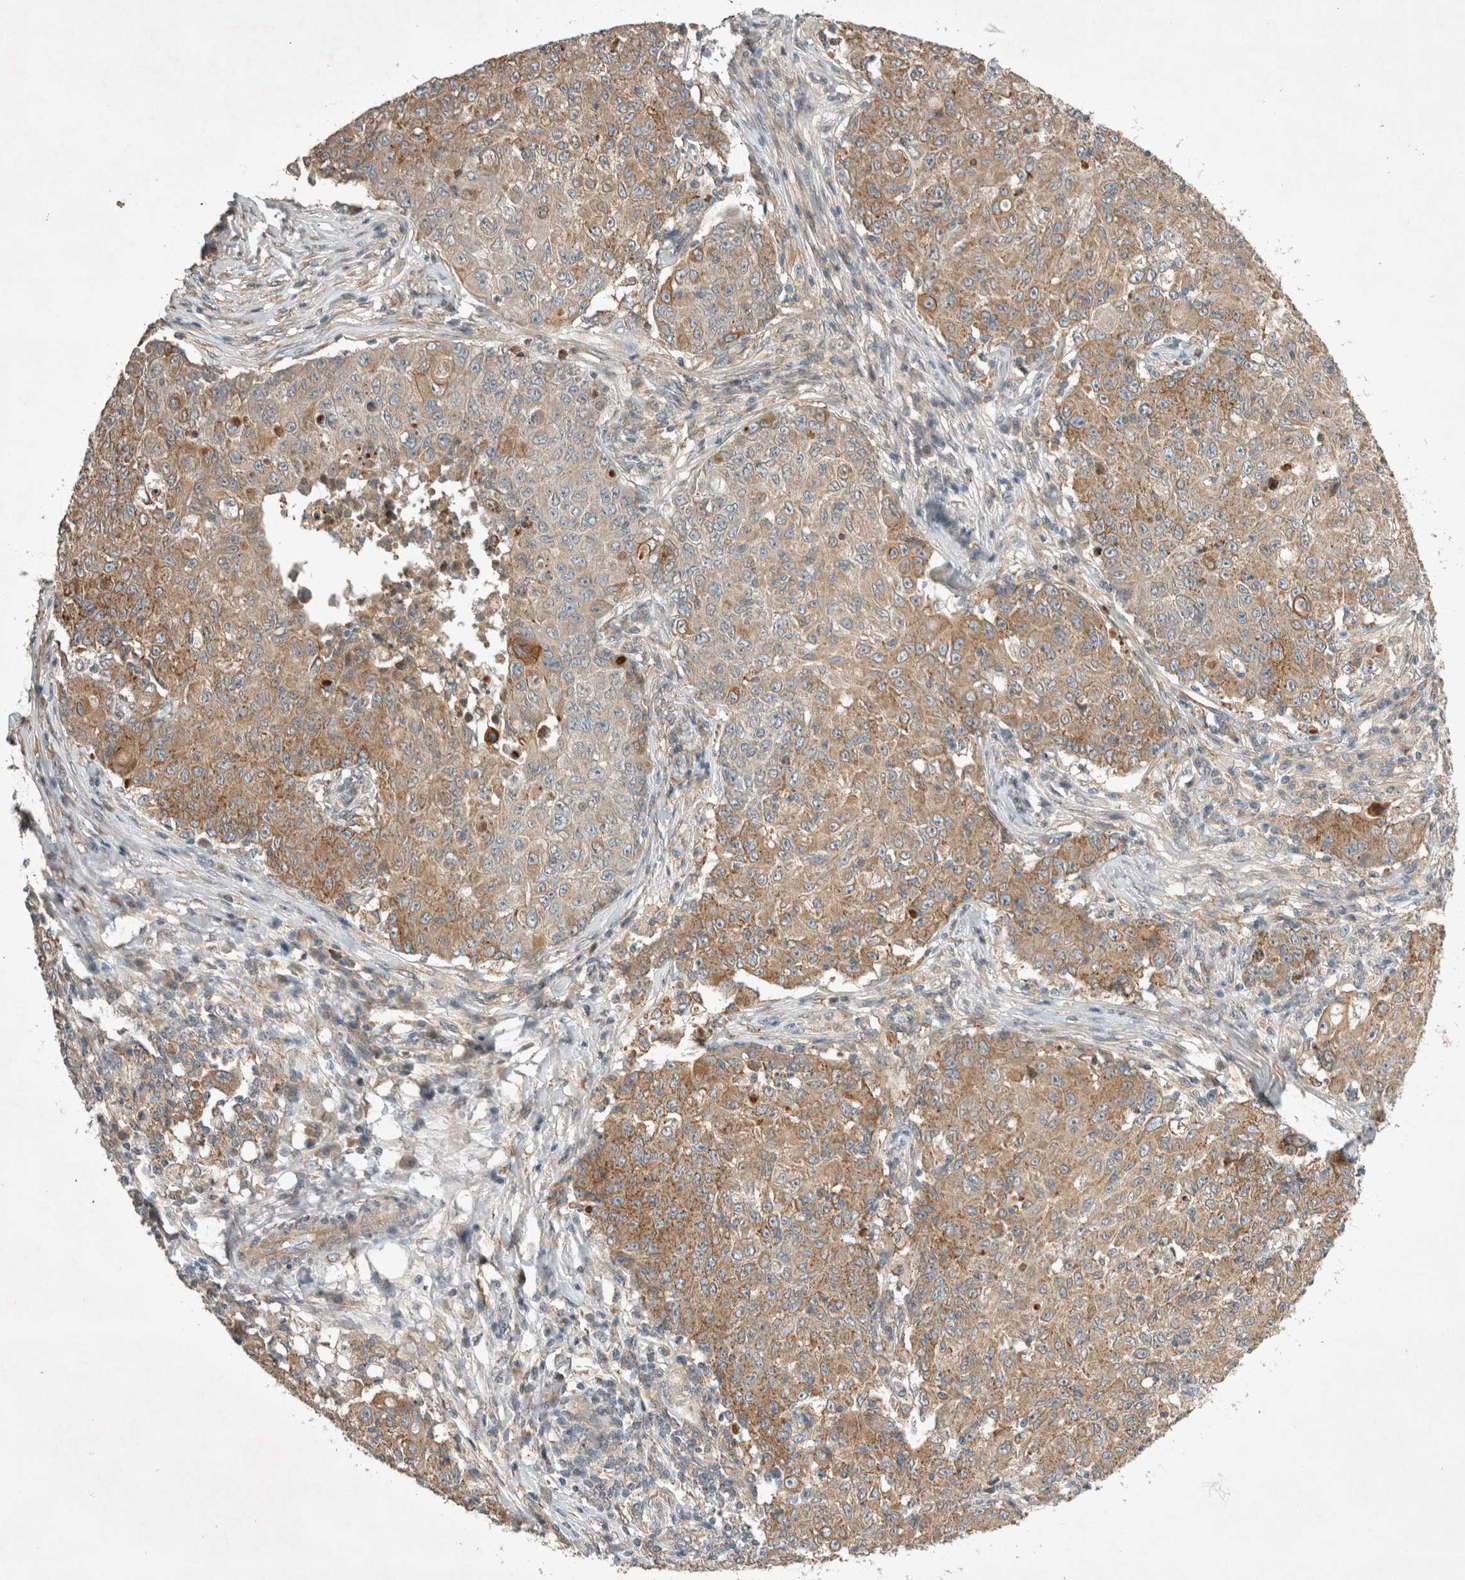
{"staining": {"intensity": "moderate", "quantity": ">75%", "location": "cytoplasmic/membranous"}, "tissue": "ovarian cancer", "cell_type": "Tumor cells", "image_type": "cancer", "snomed": [{"axis": "morphology", "description": "Carcinoma, endometroid"}, {"axis": "topography", "description": "Ovary"}], "caption": "Protein expression analysis of ovarian cancer reveals moderate cytoplasmic/membranous staining in approximately >75% of tumor cells. (Brightfield microscopy of DAB IHC at high magnification).", "gene": "ARMC9", "patient": {"sex": "female", "age": 42}}